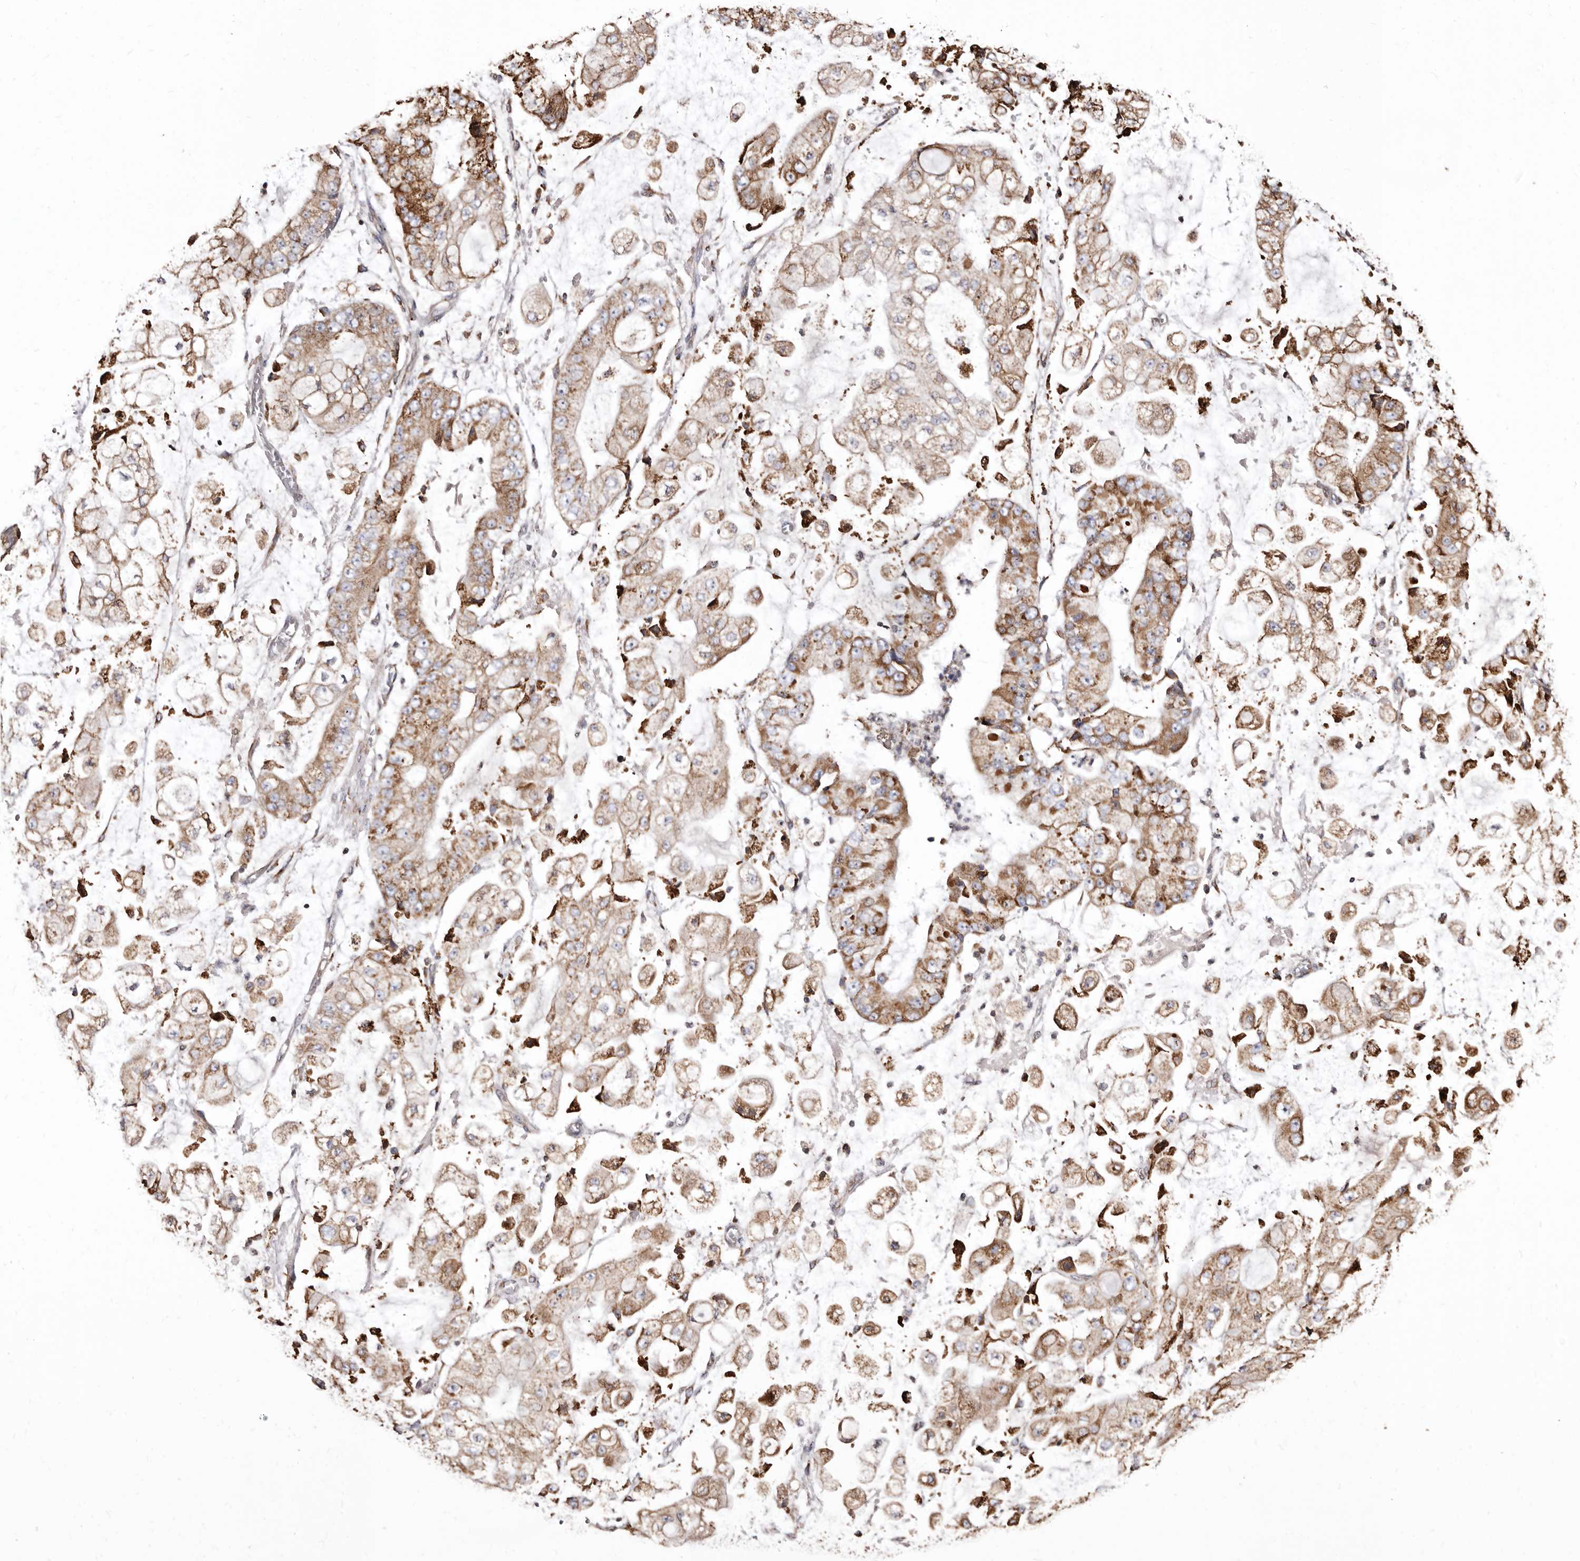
{"staining": {"intensity": "moderate", "quantity": ">75%", "location": "cytoplasmic/membranous"}, "tissue": "stomach cancer", "cell_type": "Tumor cells", "image_type": "cancer", "snomed": [{"axis": "morphology", "description": "Adenocarcinoma, NOS"}, {"axis": "topography", "description": "Stomach"}], "caption": "An IHC histopathology image of neoplastic tissue is shown. Protein staining in brown shows moderate cytoplasmic/membranous positivity in stomach adenocarcinoma within tumor cells. (DAB (3,3'-diaminobenzidine) IHC with brightfield microscopy, high magnification).", "gene": "ACBD6", "patient": {"sex": "male", "age": 76}}